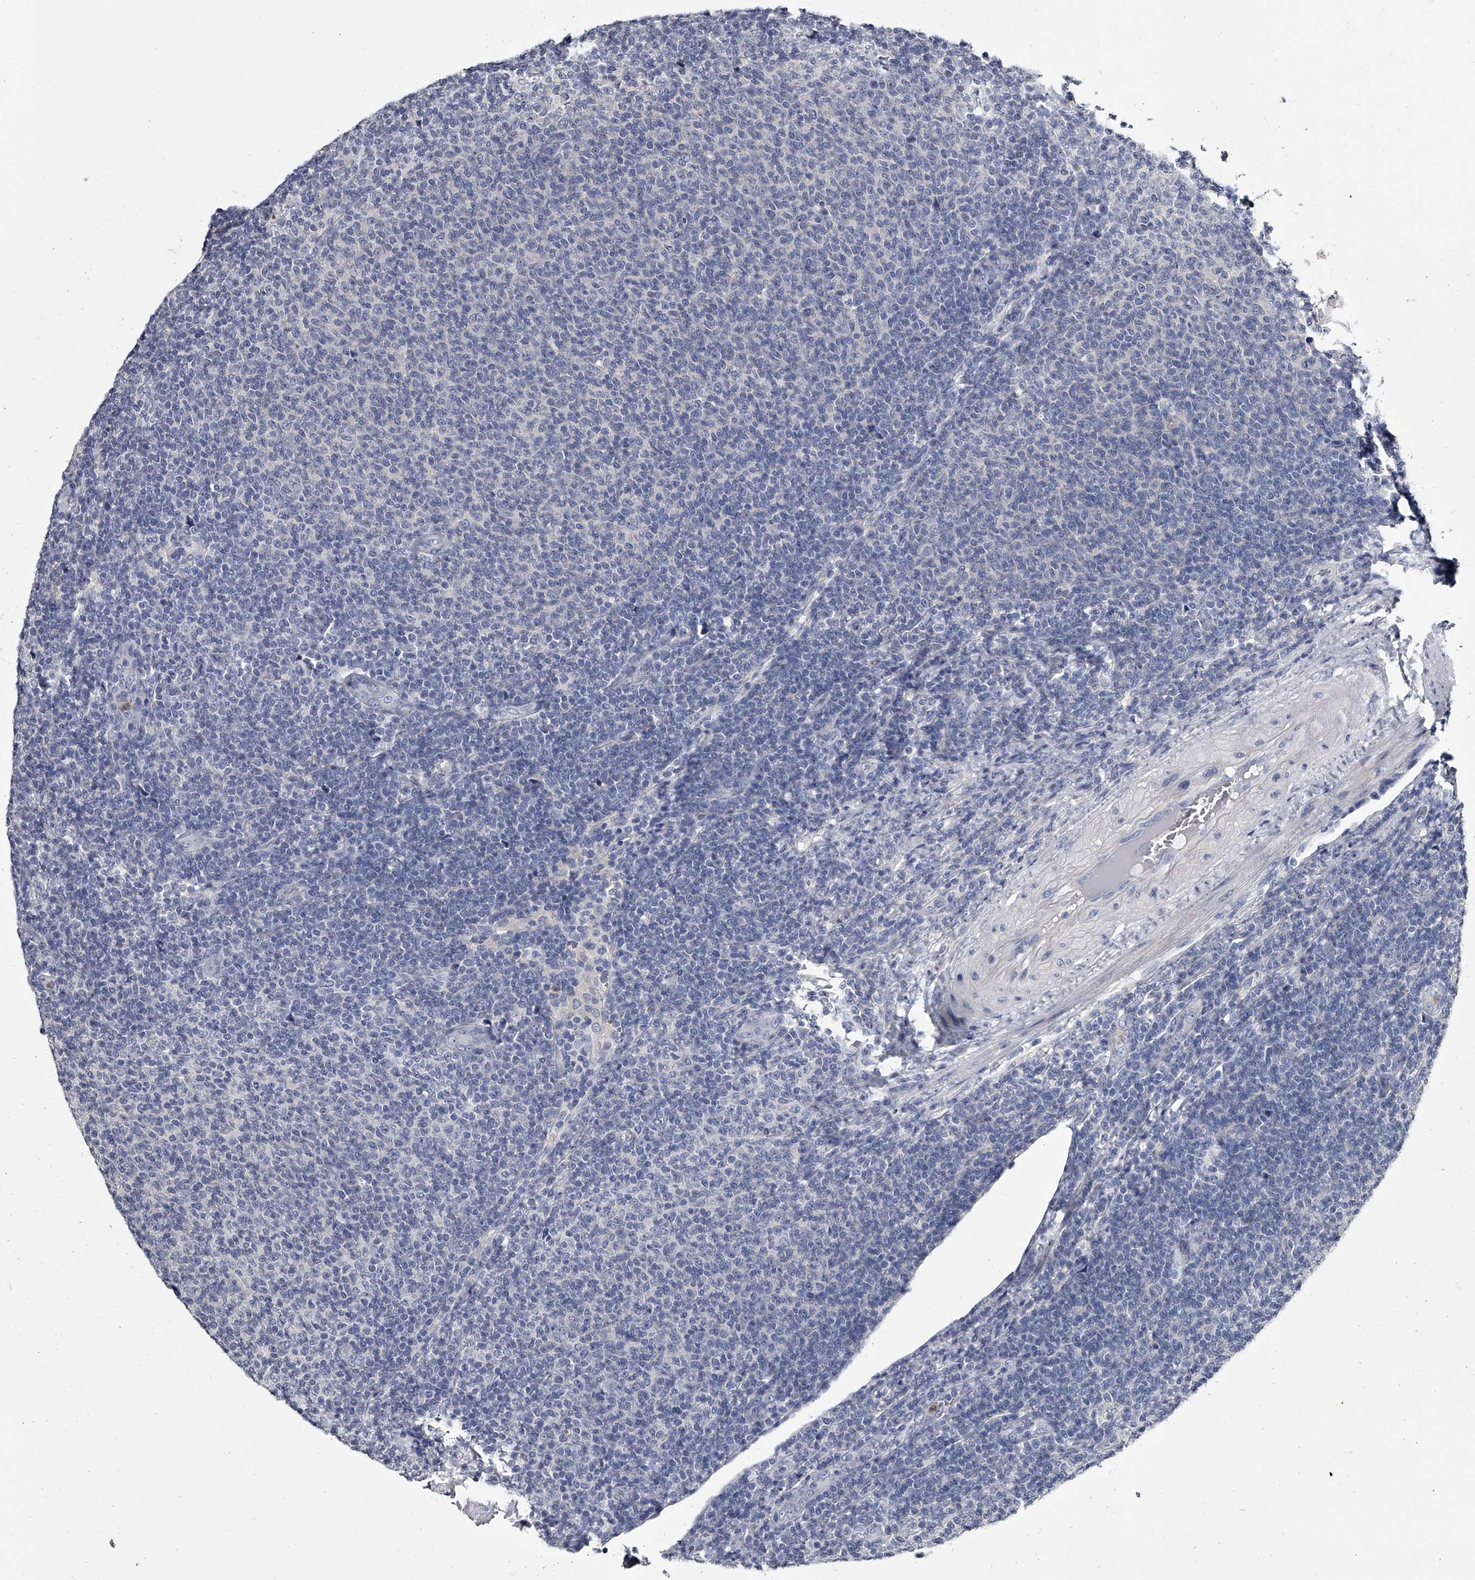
{"staining": {"intensity": "negative", "quantity": "none", "location": "none"}, "tissue": "lymphoma", "cell_type": "Tumor cells", "image_type": "cancer", "snomed": [{"axis": "morphology", "description": "Malignant lymphoma, non-Hodgkin's type, Low grade"}, {"axis": "topography", "description": "Lymph node"}], "caption": "This is an immunohistochemistry (IHC) micrograph of lymphoma. There is no expression in tumor cells.", "gene": "GAPVD1", "patient": {"sex": "male", "age": 66}}